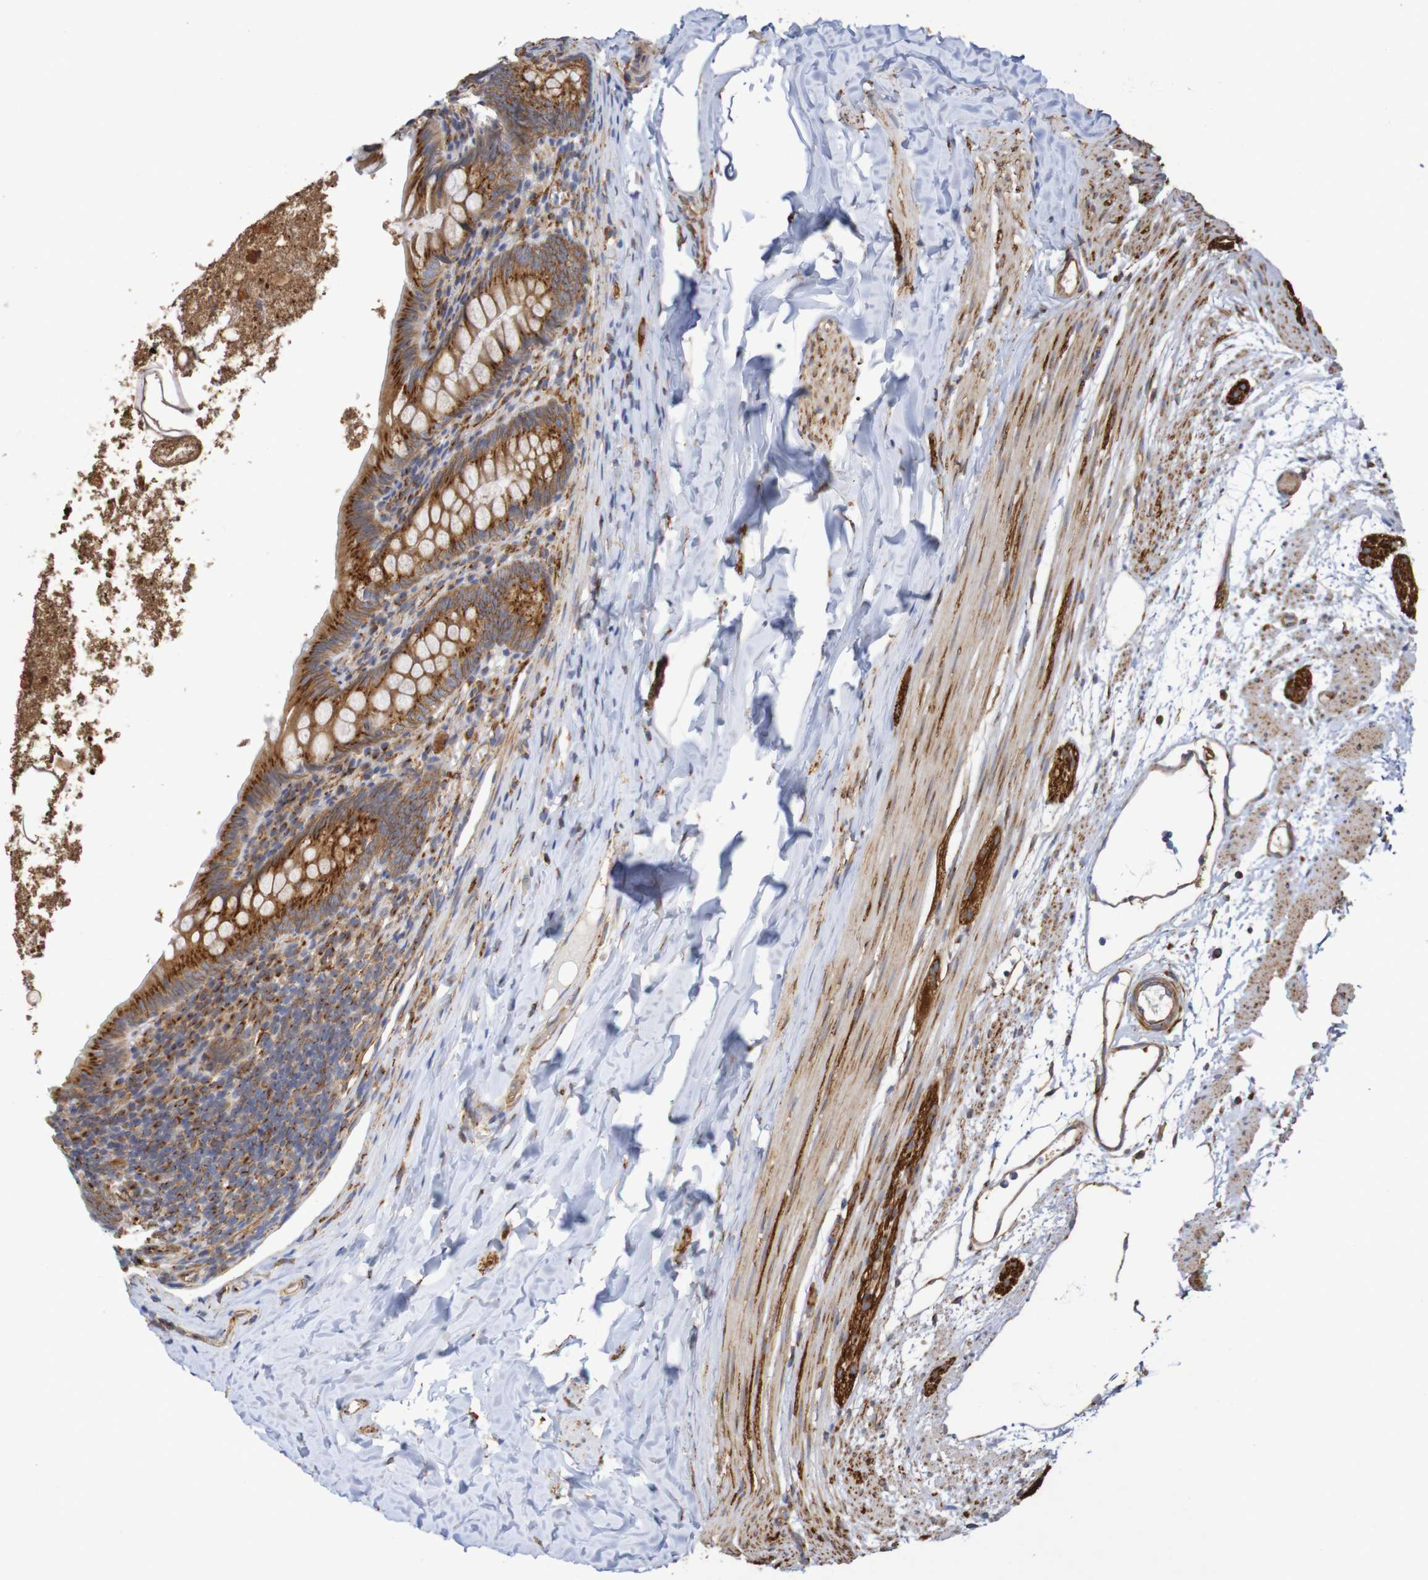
{"staining": {"intensity": "moderate", "quantity": ">75%", "location": "cytoplasmic/membranous"}, "tissue": "appendix", "cell_type": "Glandular cells", "image_type": "normal", "snomed": [{"axis": "morphology", "description": "Normal tissue, NOS"}, {"axis": "topography", "description": "Appendix"}], "caption": "High-power microscopy captured an immunohistochemistry histopathology image of unremarkable appendix, revealing moderate cytoplasmic/membranous staining in approximately >75% of glandular cells.", "gene": "DCP2", "patient": {"sex": "female", "age": 10}}